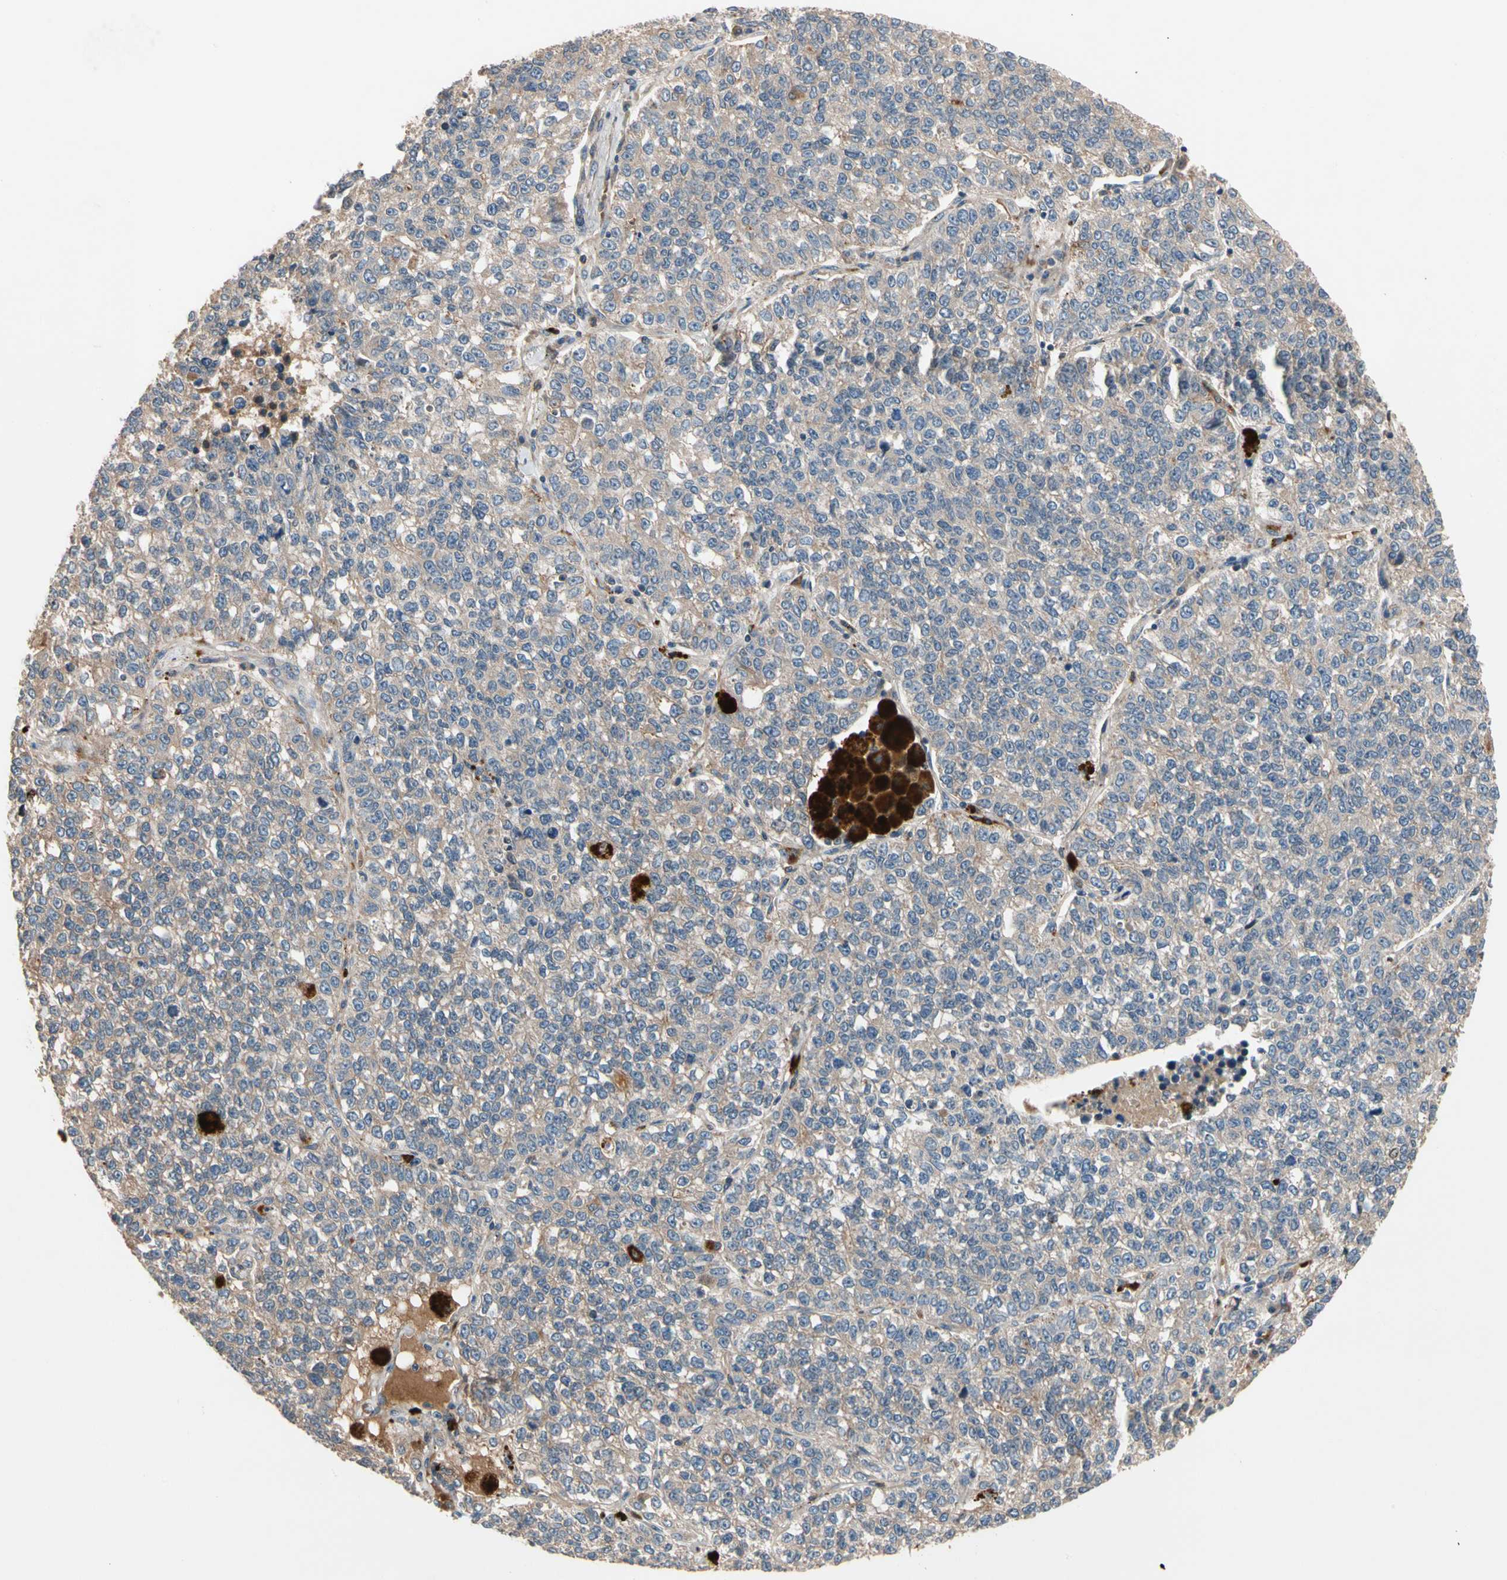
{"staining": {"intensity": "weak", "quantity": ">75%", "location": "cytoplasmic/membranous"}, "tissue": "lung cancer", "cell_type": "Tumor cells", "image_type": "cancer", "snomed": [{"axis": "morphology", "description": "Adenocarcinoma, NOS"}, {"axis": "topography", "description": "Lung"}], "caption": "Protein staining of lung cancer tissue reveals weak cytoplasmic/membranous expression in about >75% of tumor cells.", "gene": "FGD6", "patient": {"sex": "male", "age": 49}}